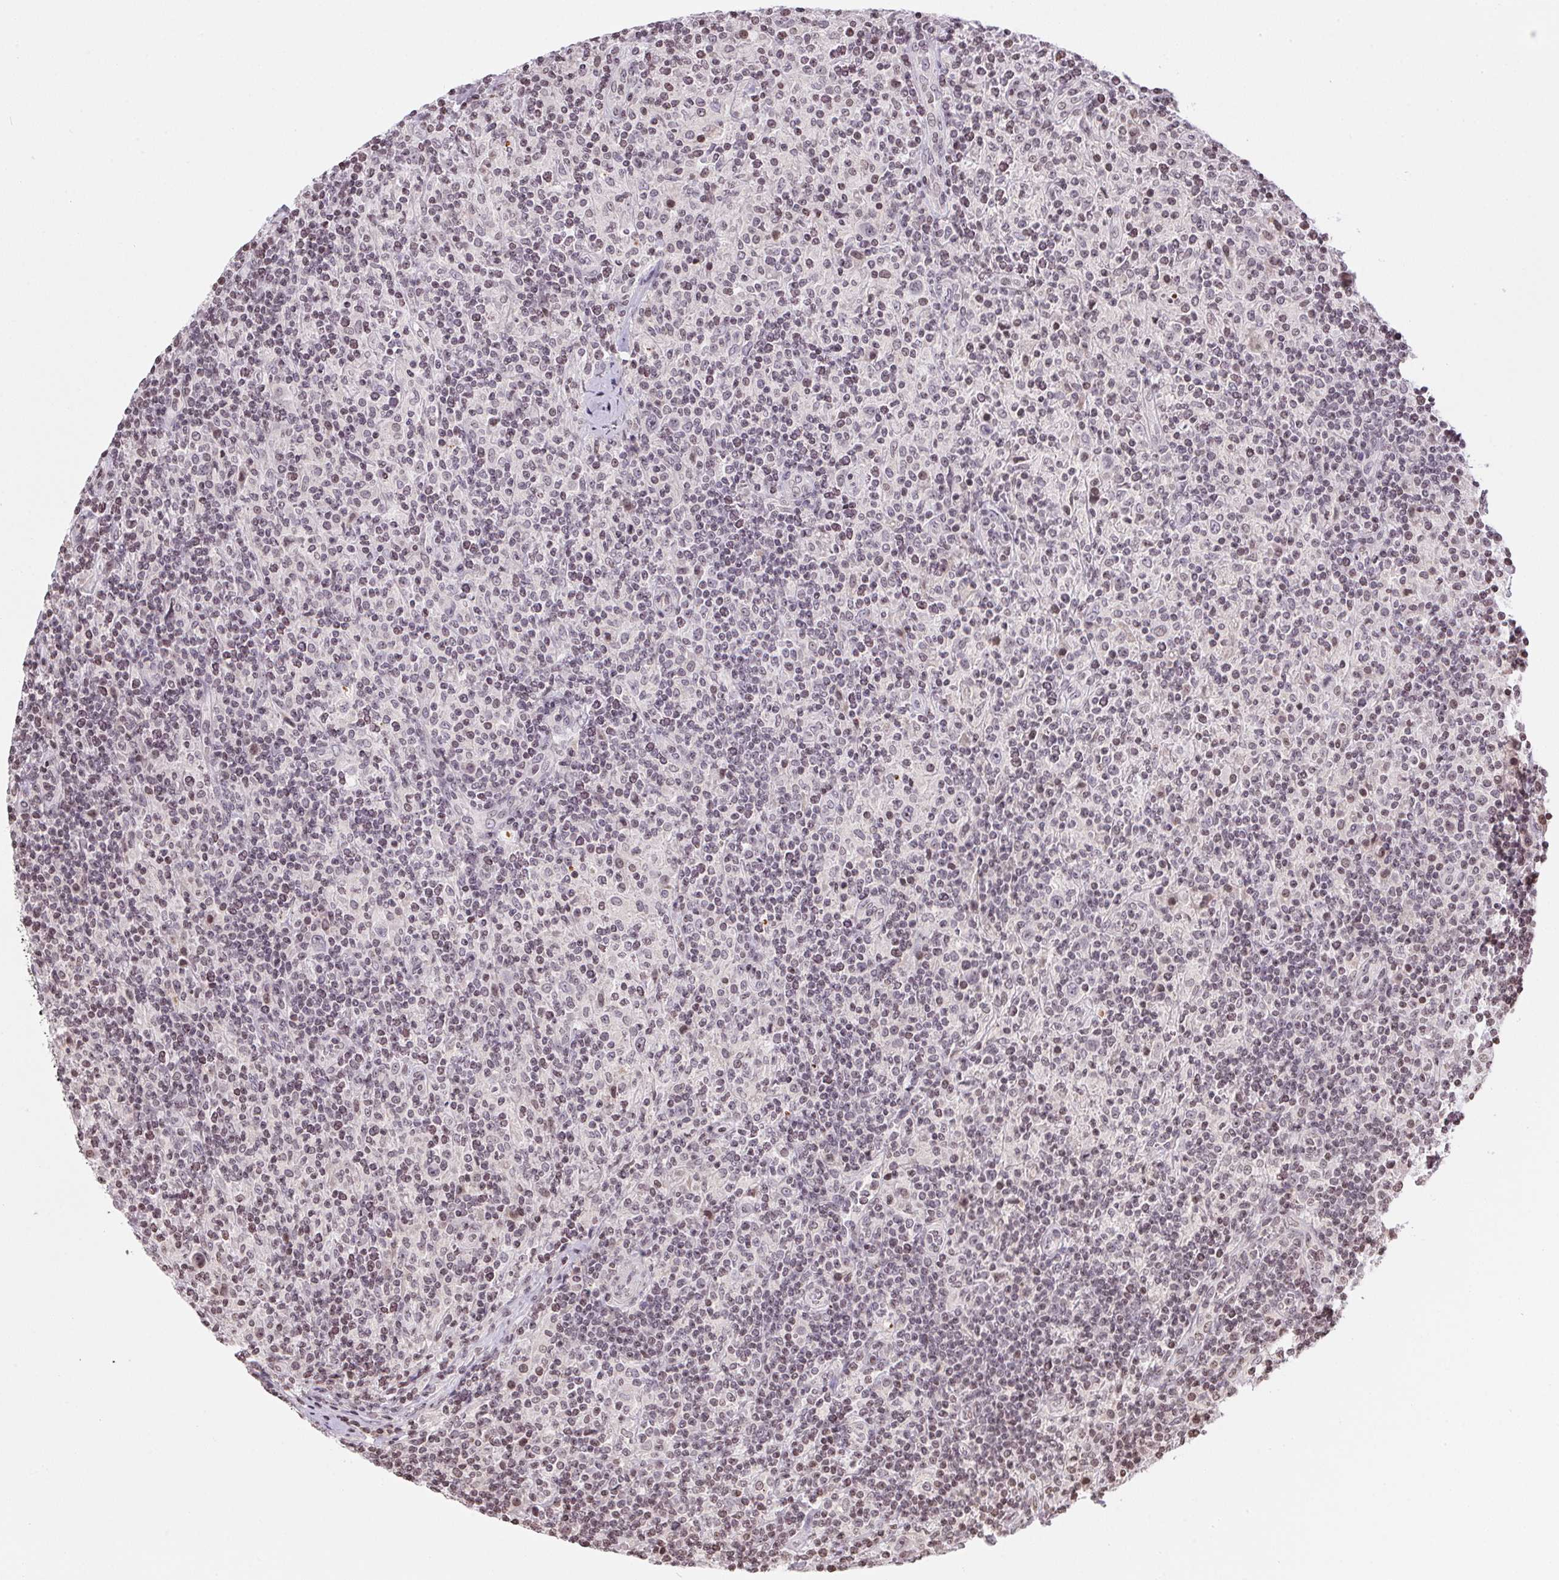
{"staining": {"intensity": "negative", "quantity": "none", "location": "none"}, "tissue": "lymphoma", "cell_type": "Tumor cells", "image_type": "cancer", "snomed": [{"axis": "morphology", "description": "Hodgkin's disease, NOS"}, {"axis": "topography", "description": "Lymph node"}], "caption": "Micrograph shows no significant protein positivity in tumor cells of Hodgkin's disease.", "gene": "RNF181", "patient": {"sex": "male", "age": 70}}